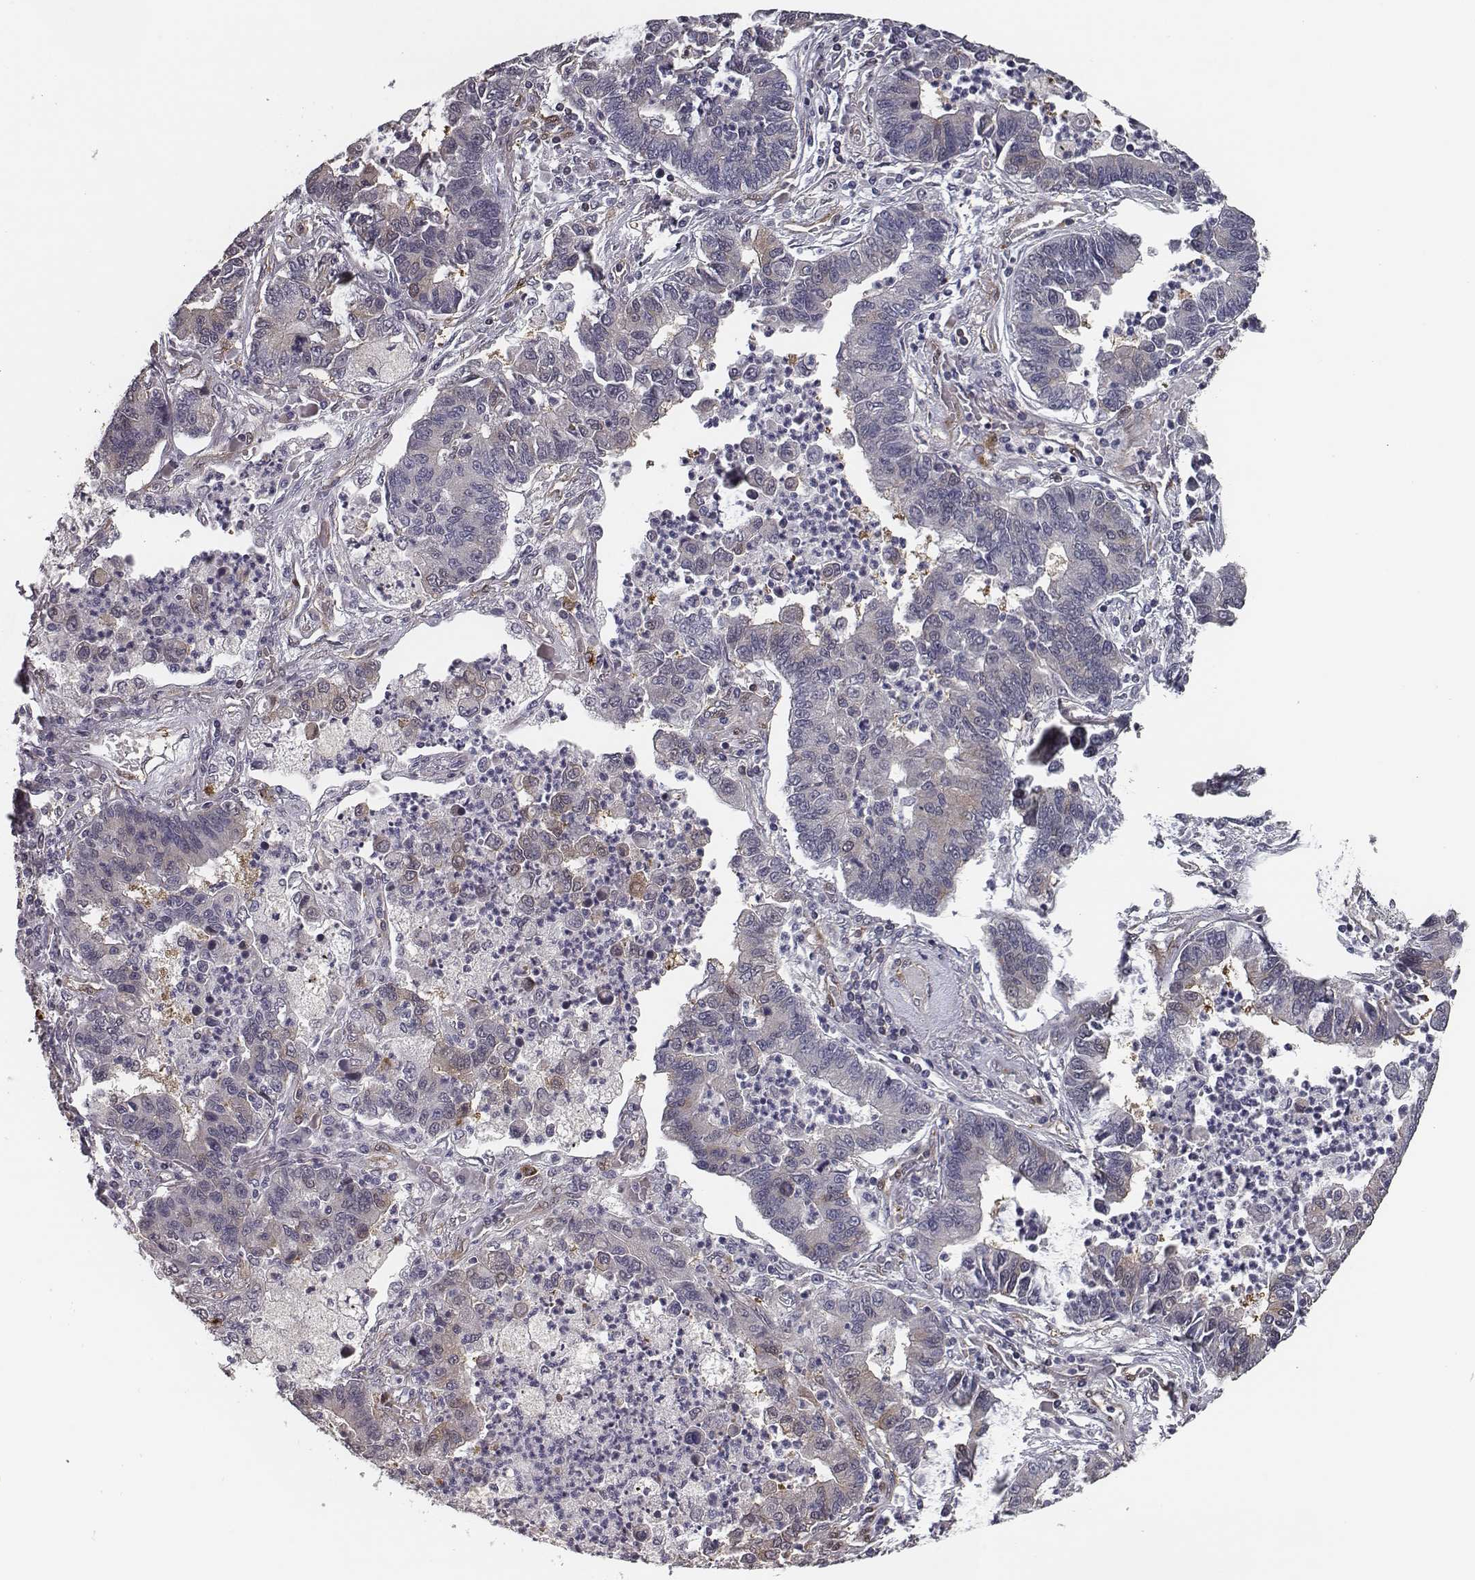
{"staining": {"intensity": "negative", "quantity": "none", "location": "none"}, "tissue": "lung cancer", "cell_type": "Tumor cells", "image_type": "cancer", "snomed": [{"axis": "morphology", "description": "Adenocarcinoma, NOS"}, {"axis": "topography", "description": "Lung"}], "caption": "A micrograph of human lung cancer (adenocarcinoma) is negative for staining in tumor cells.", "gene": "ISYNA1", "patient": {"sex": "female", "age": 57}}